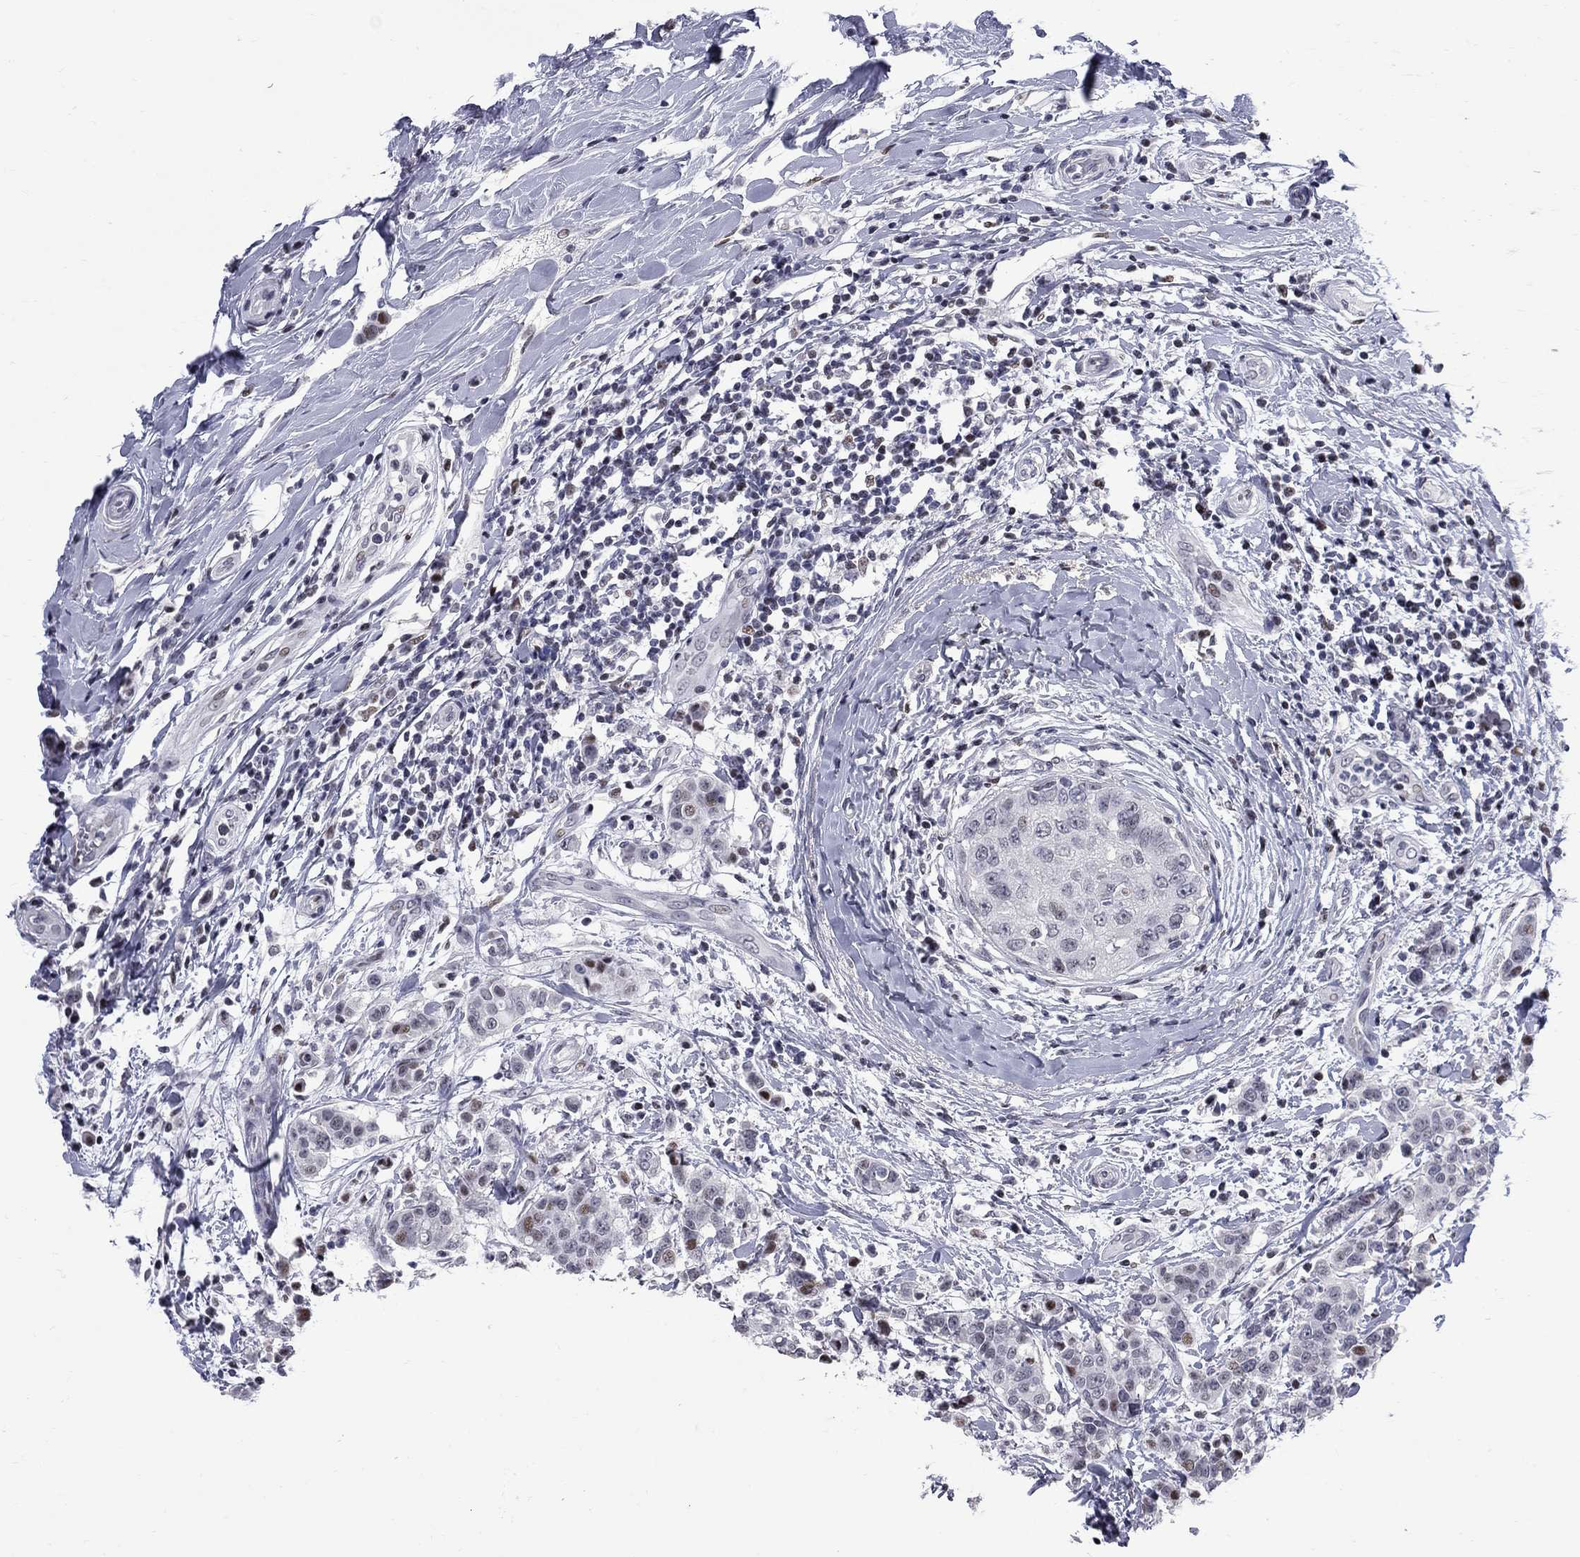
{"staining": {"intensity": "moderate", "quantity": "<25%", "location": "nuclear"}, "tissue": "breast cancer", "cell_type": "Tumor cells", "image_type": "cancer", "snomed": [{"axis": "morphology", "description": "Duct carcinoma"}, {"axis": "topography", "description": "Breast"}], "caption": "The image exhibits immunohistochemical staining of breast cancer (invasive ductal carcinoma). There is moderate nuclear expression is identified in about <25% of tumor cells.", "gene": "ZNF154", "patient": {"sex": "female", "age": 27}}